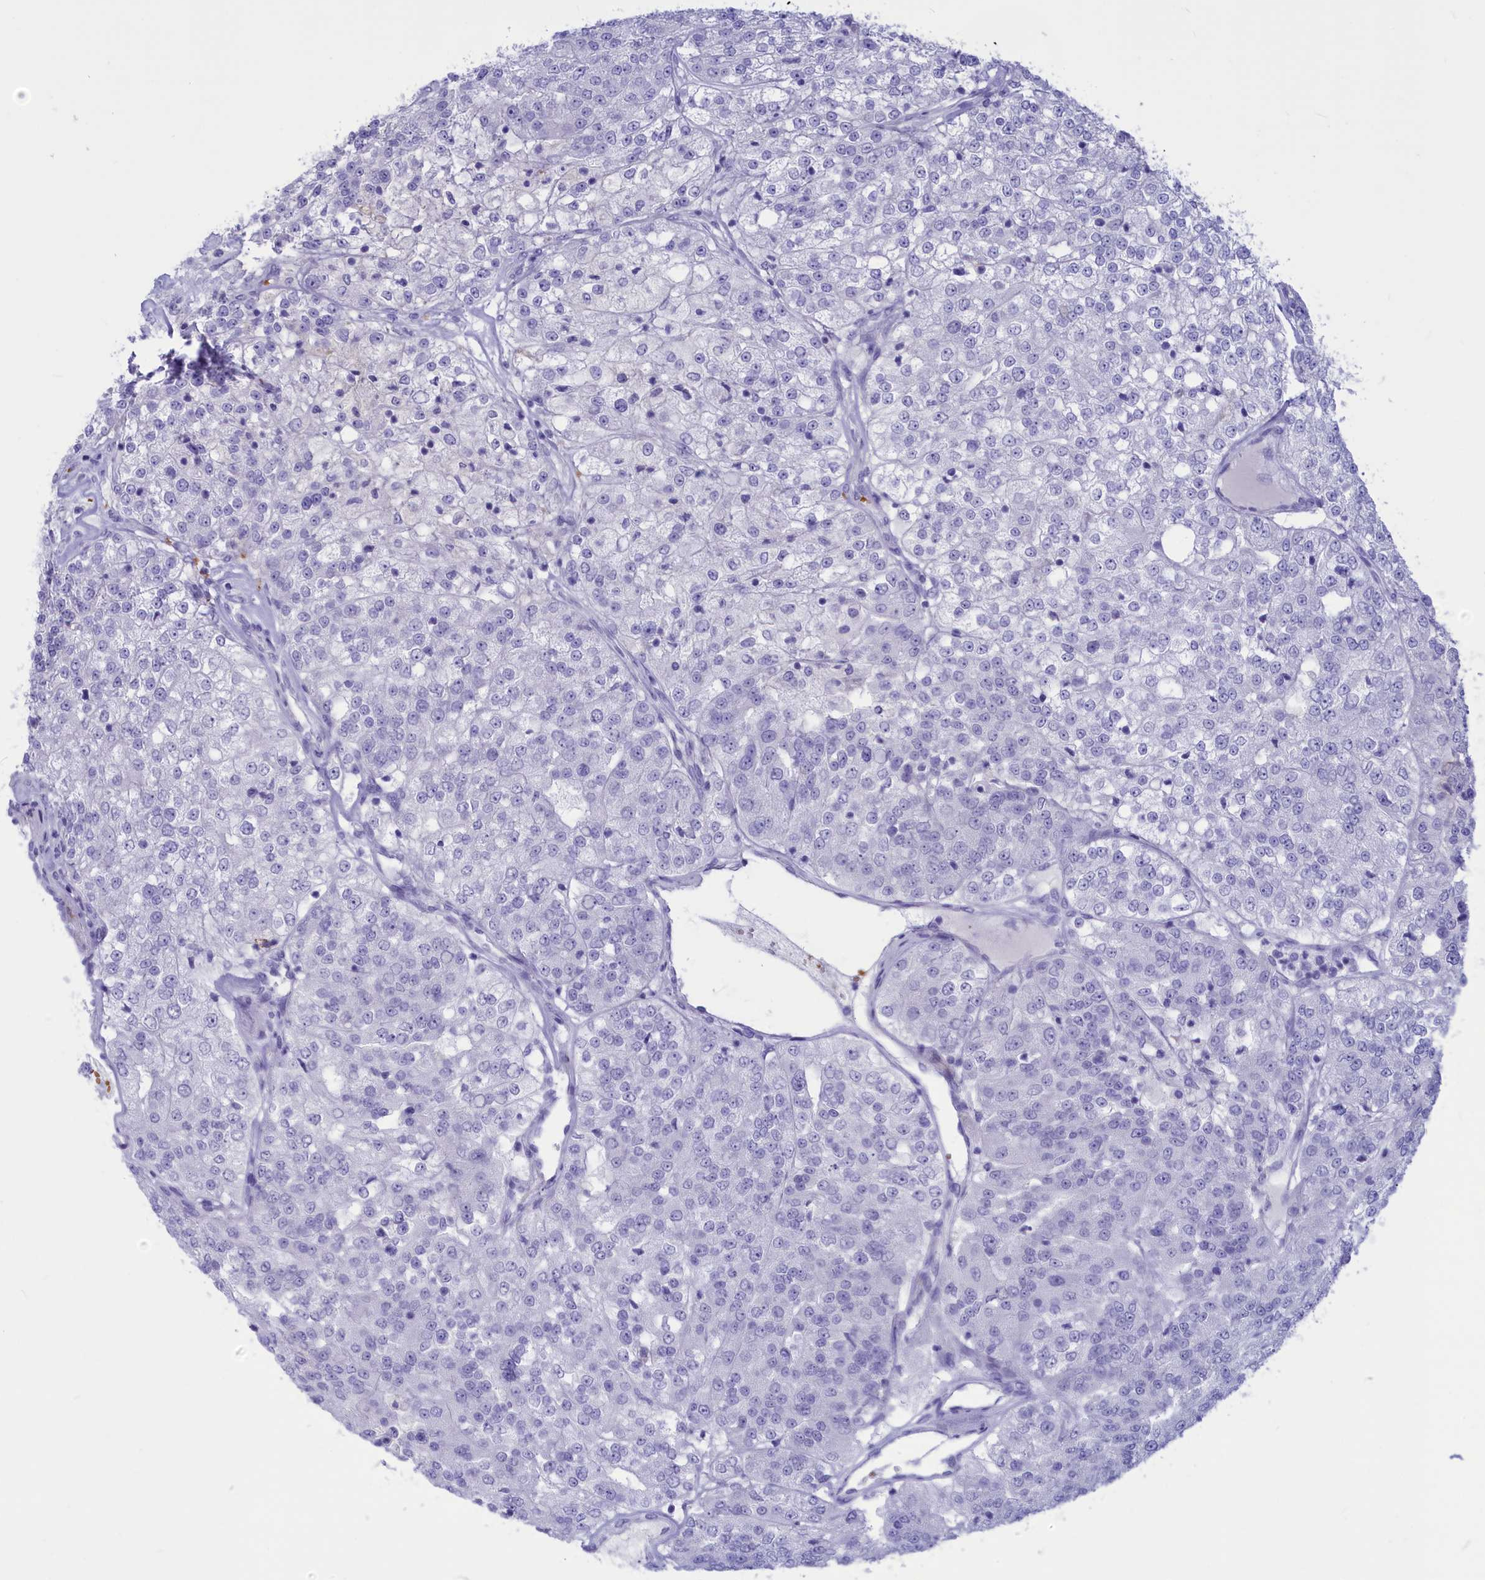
{"staining": {"intensity": "negative", "quantity": "none", "location": "none"}, "tissue": "renal cancer", "cell_type": "Tumor cells", "image_type": "cancer", "snomed": [{"axis": "morphology", "description": "Adenocarcinoma, NOS"}, {"axis": "topography", "description": "Kidney"}], "caption": "Tumor cells are negative for brown protein staining in renal cancer.", "gene": "GAPDHS", "patient": {"sex": "female", "age": 63}}